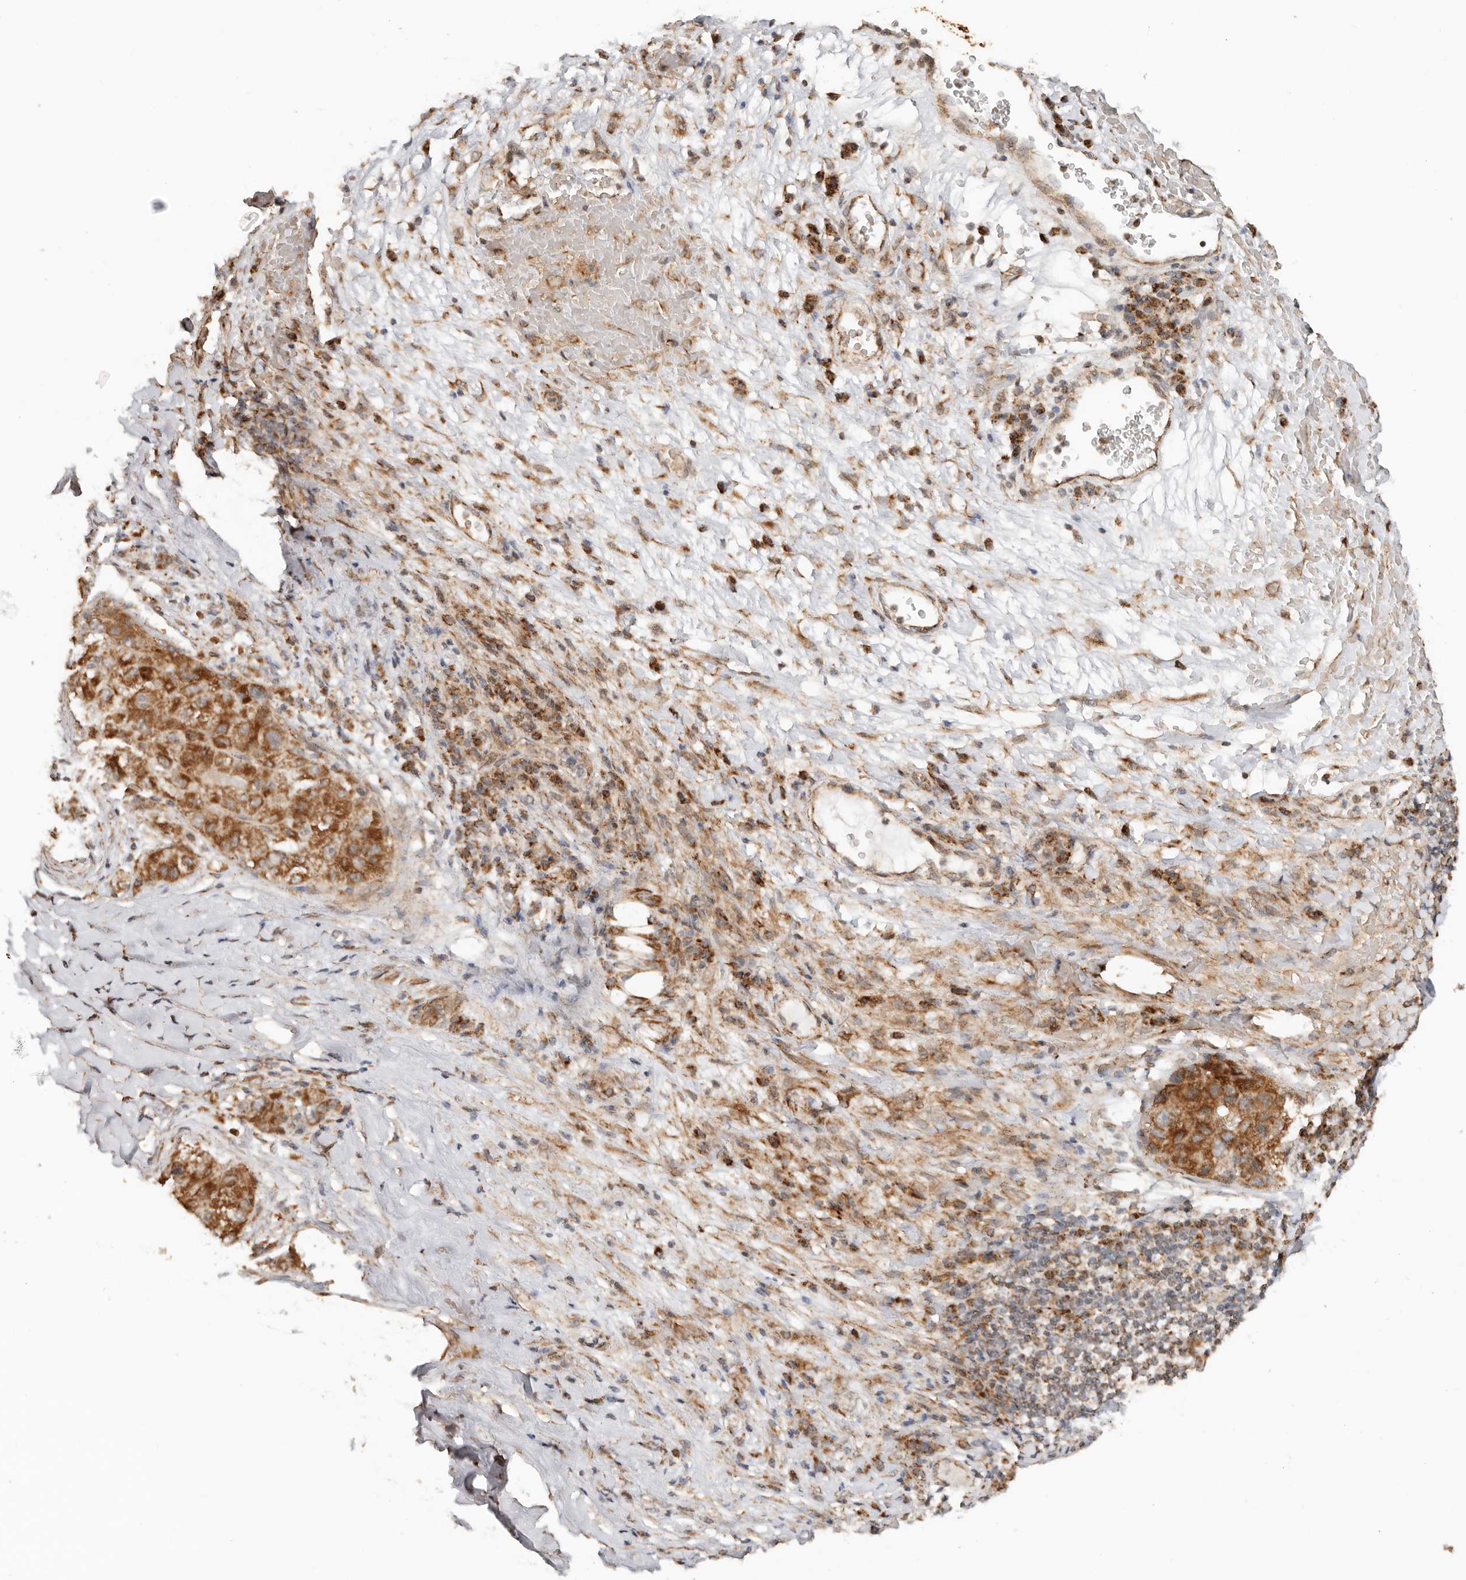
{"staining": {"intensity": "strong", "quantity": ">75%", "location": "cytoplasmic/membranous"}, "tissue": "liver cancer", "cell_type": "Tumor cells", "image_type": "cancer", "snomed": [{"axis": "morphology", "description": "Carcinoma, Hepatocellular, NOS"}, {"axis": "topography", "description": "Liver"}], "caption": "Immunohistochemical staining of human liver cancer reveals high levels of strong cytoplasmic/membranous protein staining in about >75% of tumor cells.", "gene": "NDUFB11", "patient": {"sex": "male", "age": 80}}